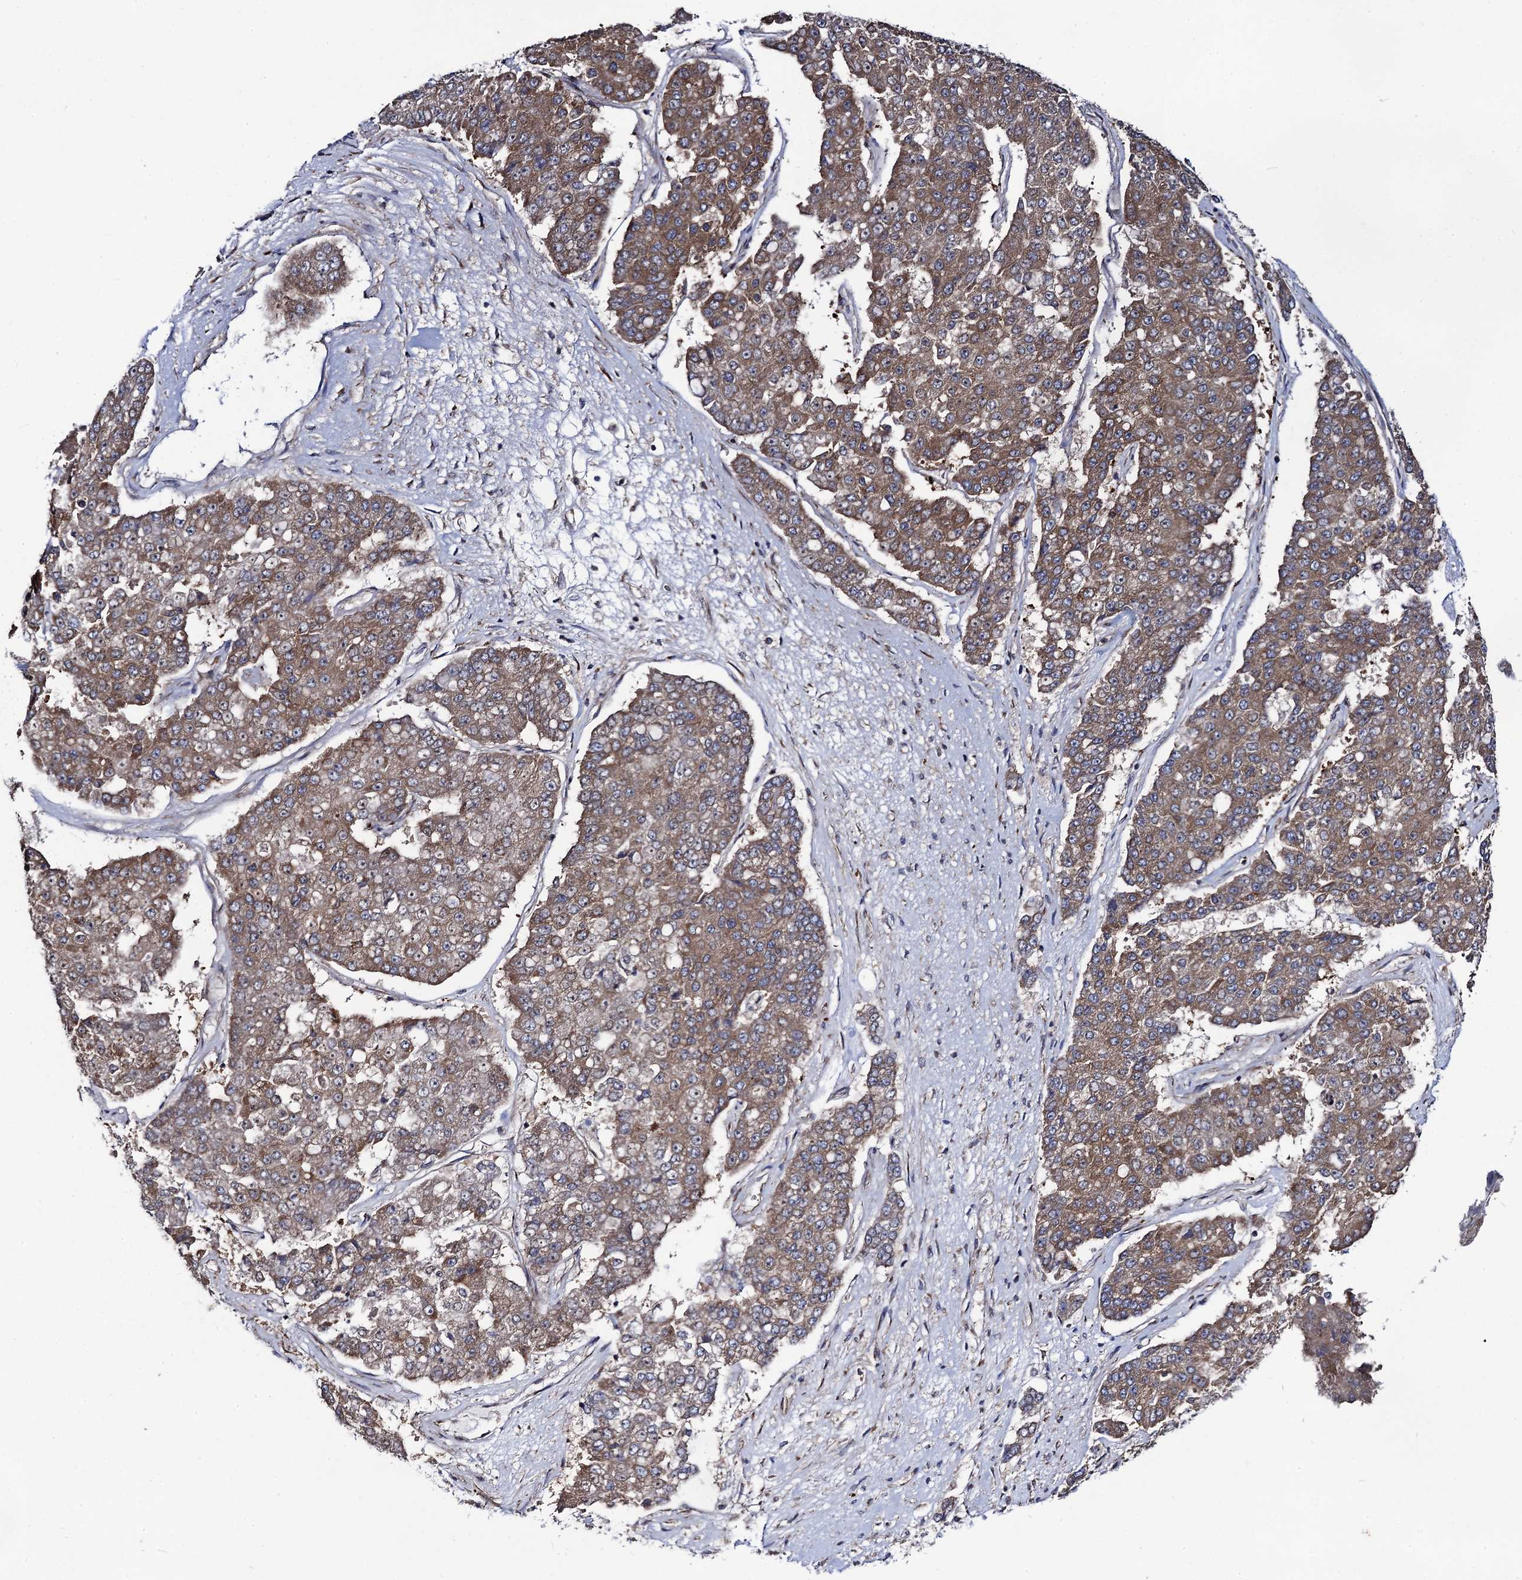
{"staining": {"intensity": "moderate", "quantity": ">75%", "location": "cytoplasmic/membranous"}, "tissue": "pancreatic cancer", "cell_type": "Tumor cells", "image_type": "cancer", "snomed": [{"axis": "morphology", "description": "Adenocarcinoma, NOS"}, {"axis": "topography", "description": "Pancreas"}], "caption": "The micrograph shows immunohistochemical staining of pancreatic cancer (adenocarcinoma). There is moderate cytoplasmic/membranous expression is appreciated in approximately >75% of tumor cells.", "gene": "DYDC1", "patient": {"sex": "male", "age": 50}}